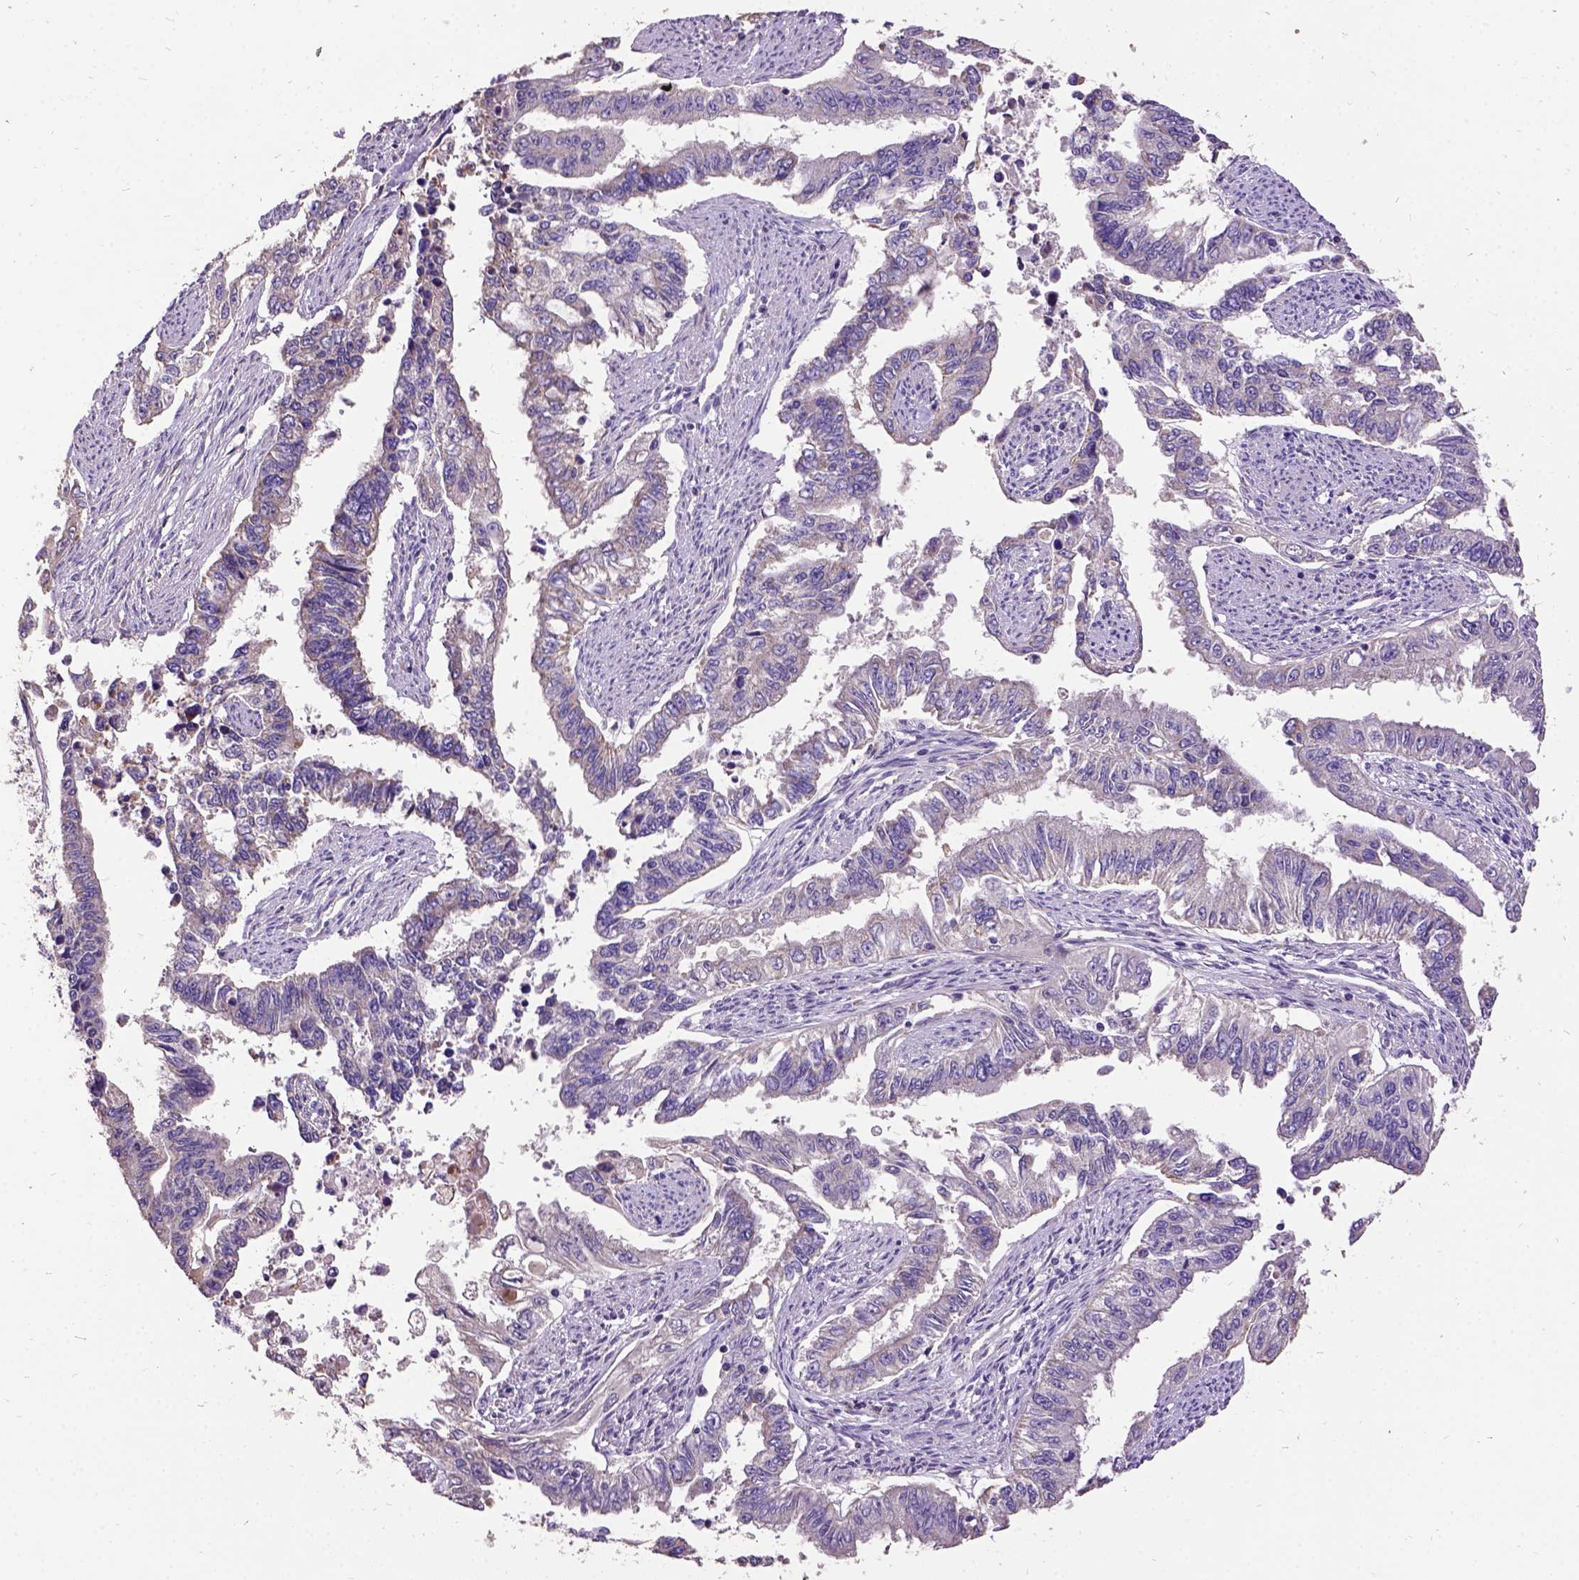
{"staining": {"intensity": "weak", "quantity": "<25%", "location": "cytoplasmic/membranous"}, "tissue": "endometrial cancer", "cell_type": "Tumor cells", "image_type": "cancer", "snomed": [{"axis": "morphology", "description": "Adenocarcinoma, NOS"}, {"axis": "topography", "description": "Uterus"}], "caption": "Protein analysis of endometrial cancer (adenocarcinoma) displays no significant expression in tumor cells. (DAB IHC visualized using brightfield microscopy, high magnification).", "gene": "DQX1", "patient": {"sex": "female", "age": 59}}